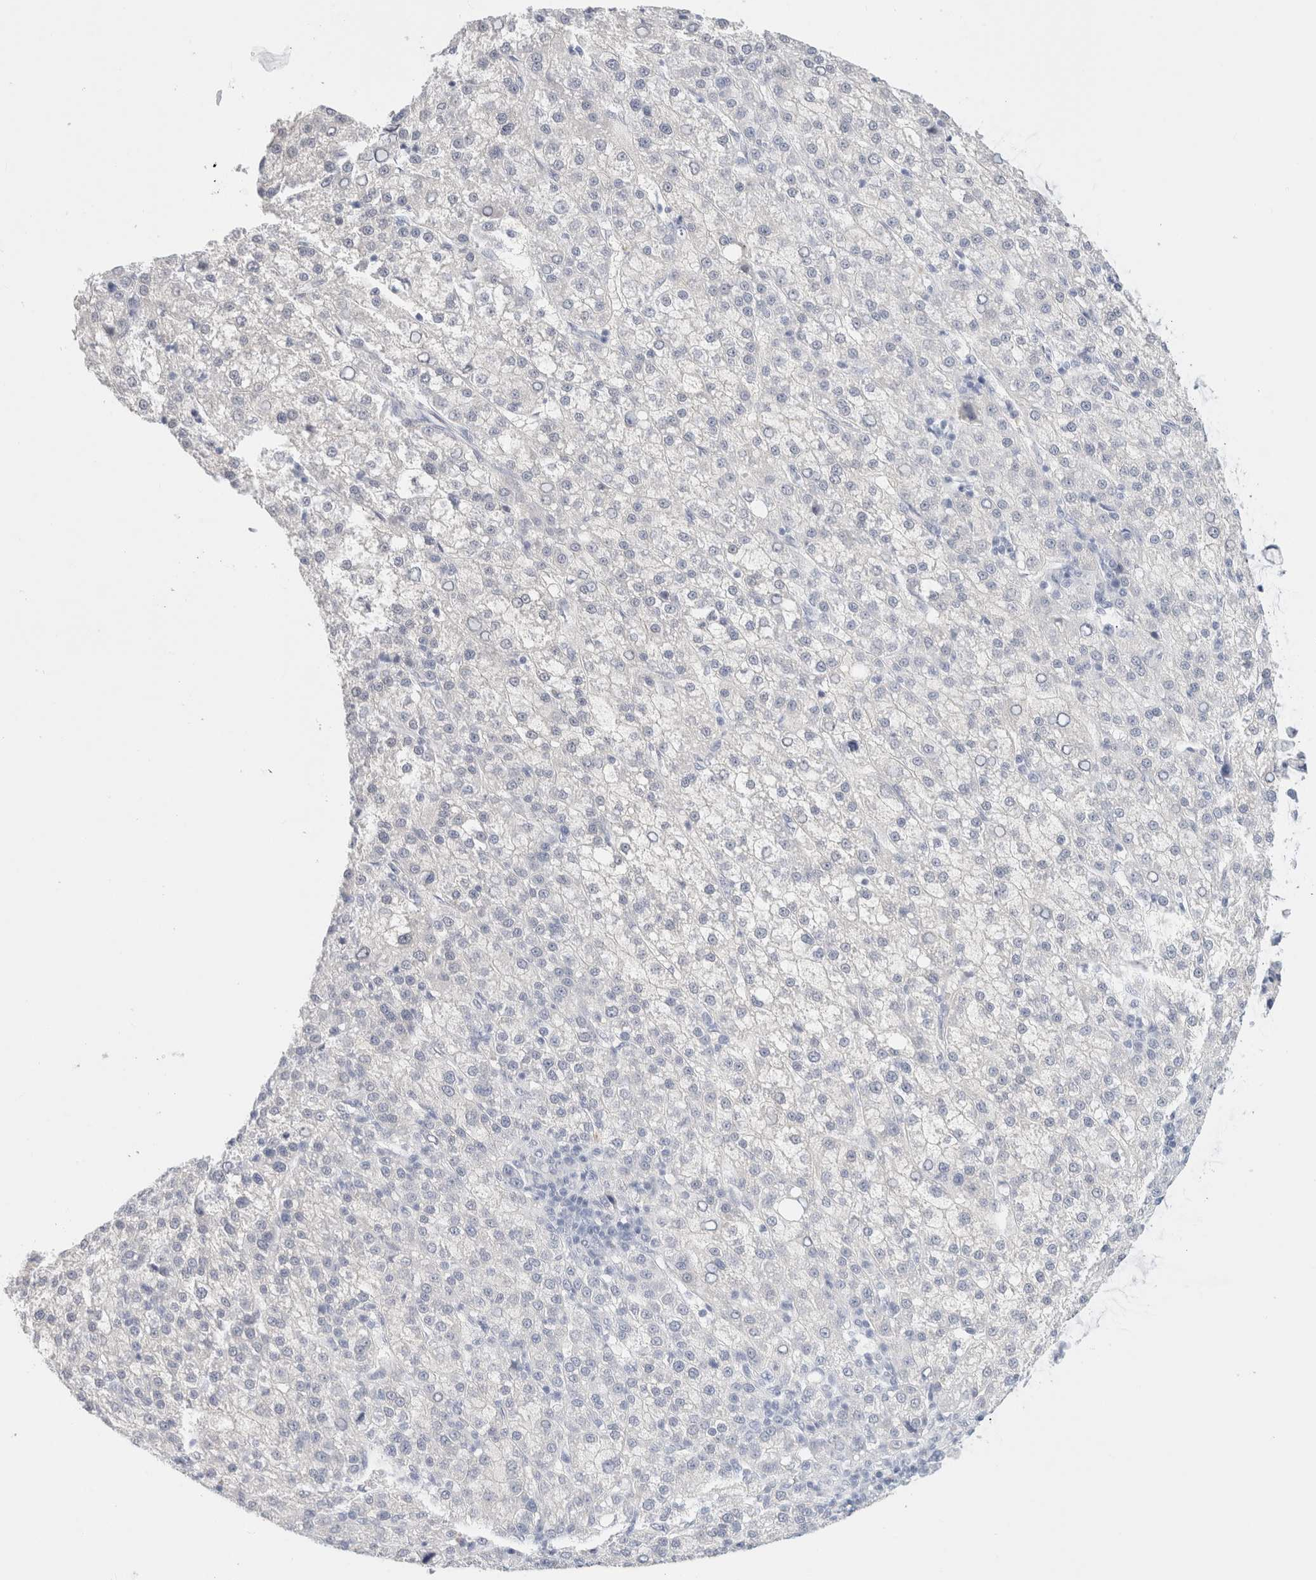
{"staining": {"intensity": "negative", "quantity": "none", "location": "none"}, "tissue": "liver cancer", "cell_type": "Tumor cells", "image_type": "cancer", "snomed": [{"axis": "morphology", "description": "Carcinoma, Hepatocellular, NOS"}, {"axis": "topography", "description": "Liver"}], "caption": "High power microscopy micrograph of an immunohistochemistry micrograph of liver cancer, revealing no significant expression in tumor cells.", "gene": "RTN4", "patient": {"sex": "female", "age": 58}}